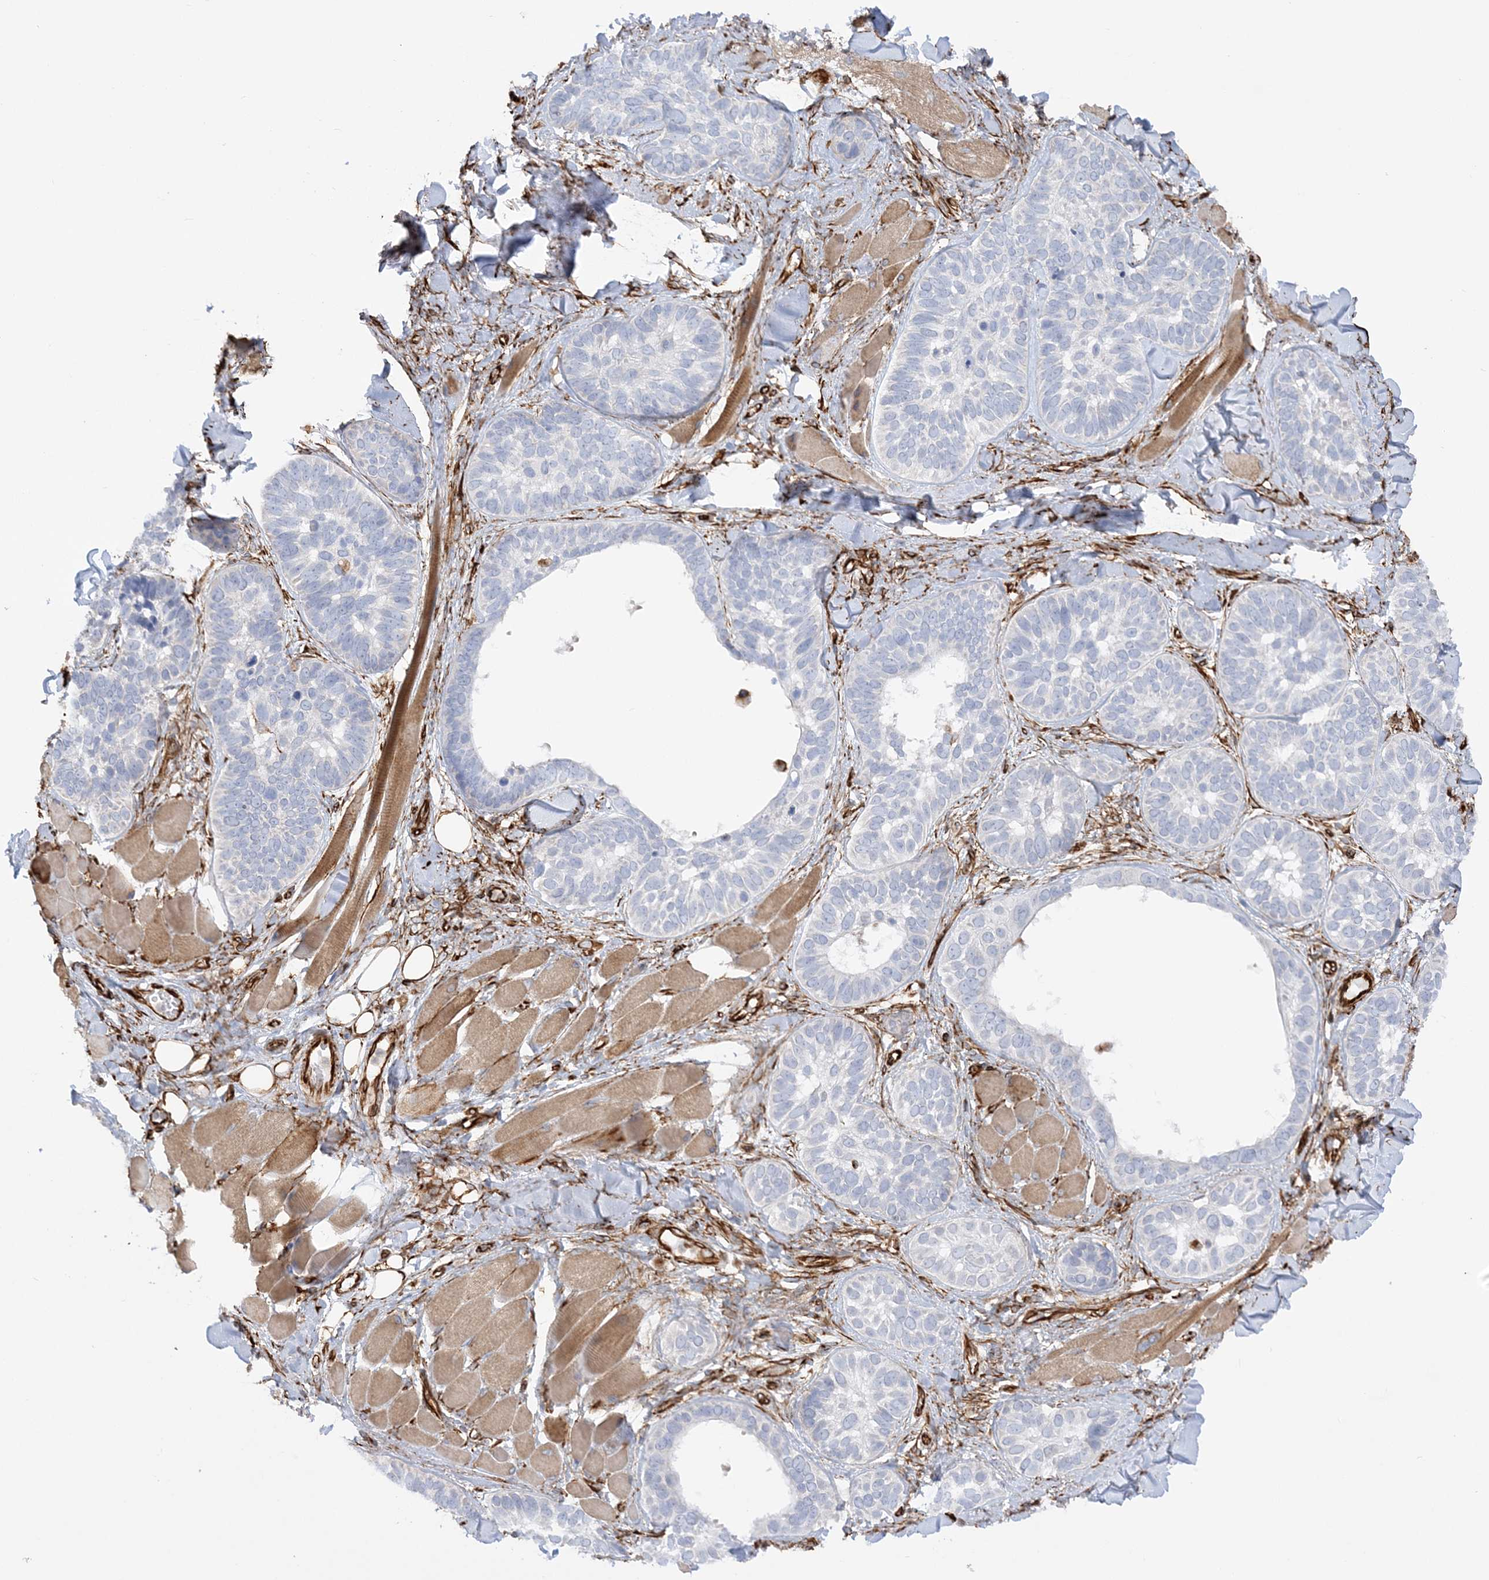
{"staining": {"intensity": "negative", "quantity": "none", "location": "none"}, "tissue": "skin cancer", "cell_type": "Tumor cells", "image_type": "cancer", "snomed": [{"axis": "morphology", "description": "Basal cell carcinoma"}, {"axis": "topography", "description": "Skin"}], "caption": "Histopathology image shows no significant protein positivity in tumor cells of skin basal cell carcinoma.", "gene": "SCLT1", "patient": {"sex": "male", "age": 62}}